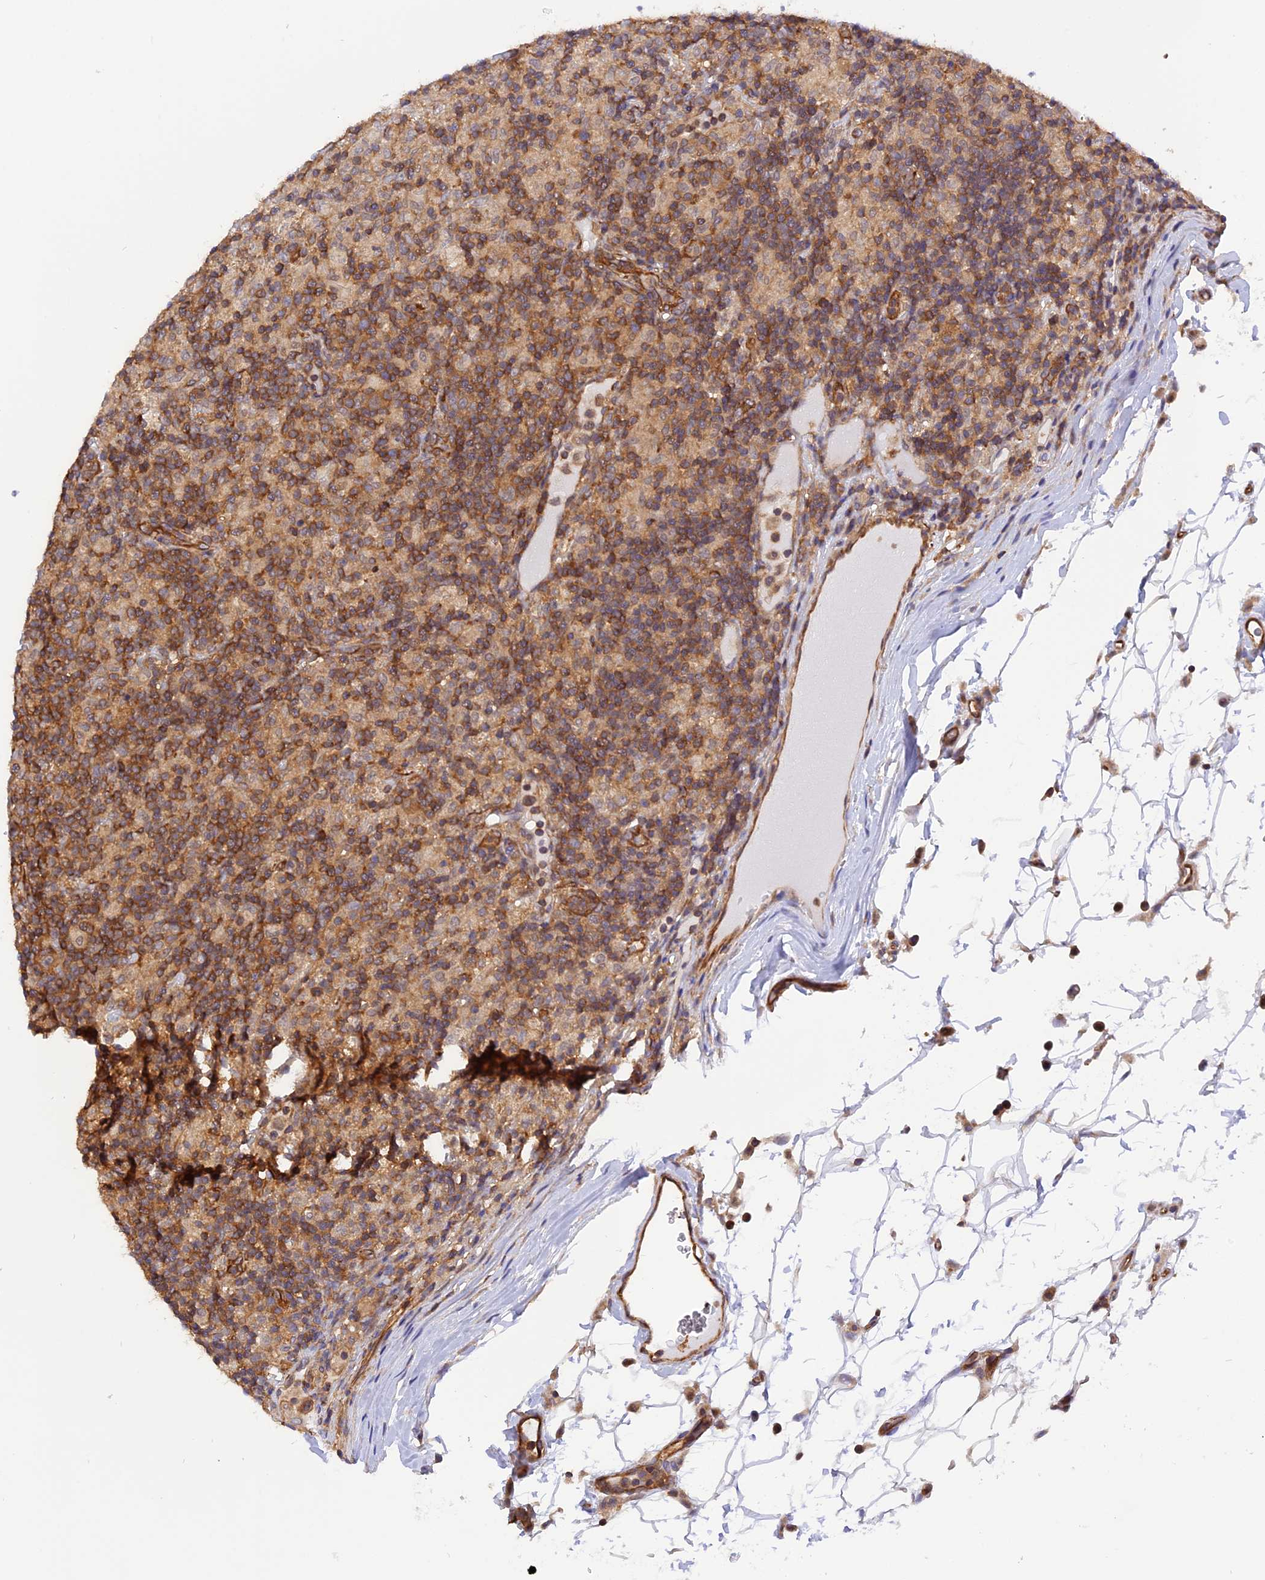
{"staining": {"intensity": "moderate", "quantity": ">75%", "location": "cytoplasmic/membranous"}, "tissue": "lymphoma", "cell_type": "Tumor cells", "image_type": "cancer", "snomed": [{"axis": "morphology", "description": "Hodgkin's disease, NOS"}, {"axis": "topography", "description": "Lymph node"}], "caption": "Moderate cytoplasmic/membranous staining is appreciated in approximately >75% of tumor cells in Hodgkin's disease. The protein of interest is stained brown, and the nuclei are stained in blue (DAB IHC with brightfield microscopy, high magnification).", "gene": "C5orf22", "patient": {"sex": "male", "age": 70}}